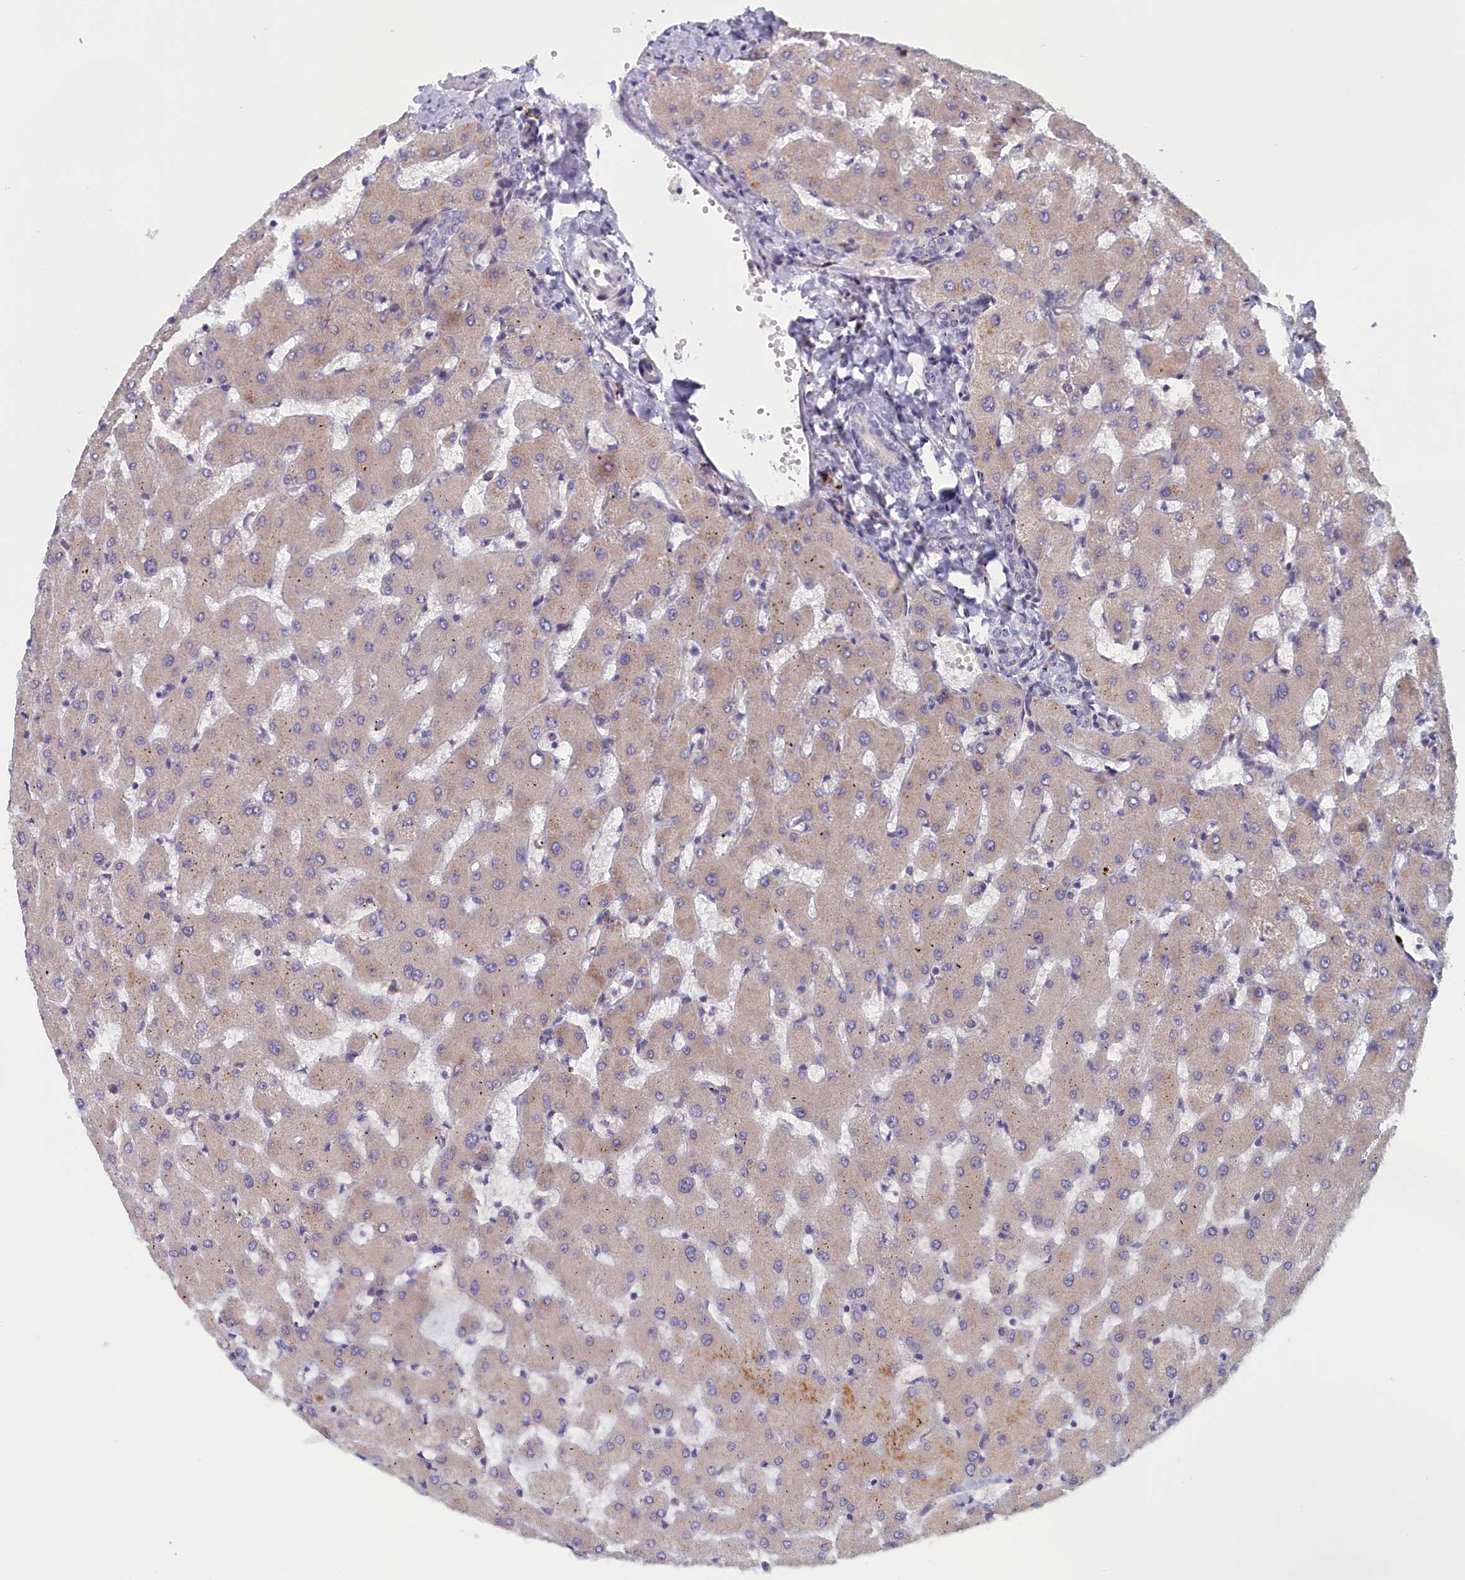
{"staining": {"intensity": "negative", "quantity": "none", "location": "none"}, "tissue": "liver", "cell_type": "Cholangiocytes", "image_type": "normal", "snomed": [{"axis": "morphology", "description": "Normal tissue, NOS"}, {"axis": "topography", "description": "Liver"}], "caption": "The IHC image has no significant expression in cholangiocytes of liver. (Immunohistochemistry, brightfield microscopy, high magnification).", "gene": "IGFALS", "patient": {"sex": "female", "age": 63}}